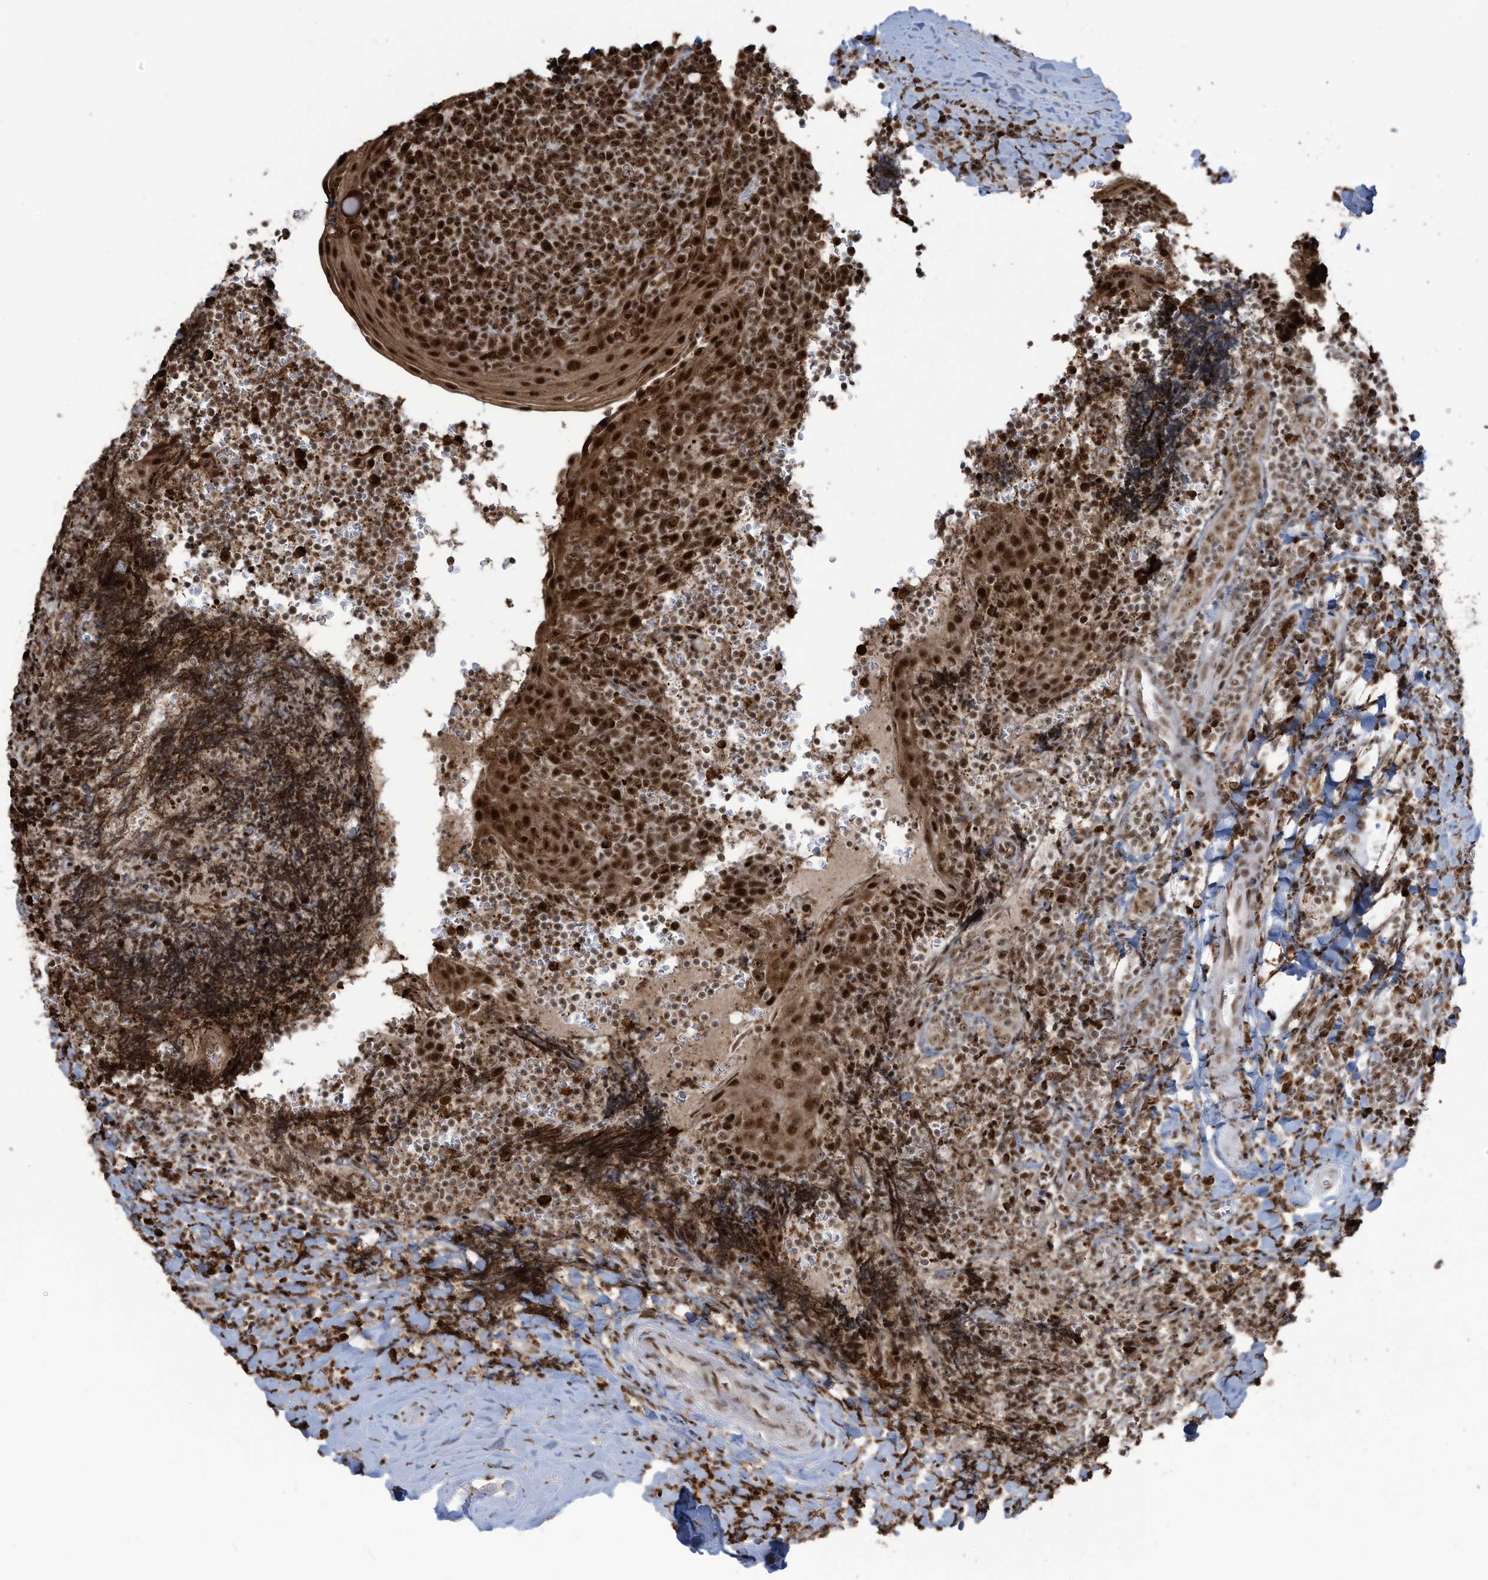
{"staining": {"intensity": "strong", "quantity": ">75%", "location": "nuclear"}, "tissue": "tonsil", "cell_type": "Germinal center cells", "image_type": "normal", "snomed": [{"axis": "morphology", "description": "Normal tissue, NOS"}, {"axis": "topography", "description": "Tonsil"}], "caption": "Immunohistochemistry (IHC) photomicrograph of benign tonsil stained for a protein (brown), which exhibits high levels of strong nuclear positivity in approximately >75% of germinal center cells.", "gene": "LBH", "patient": {"sex": "male", "age": 27}}